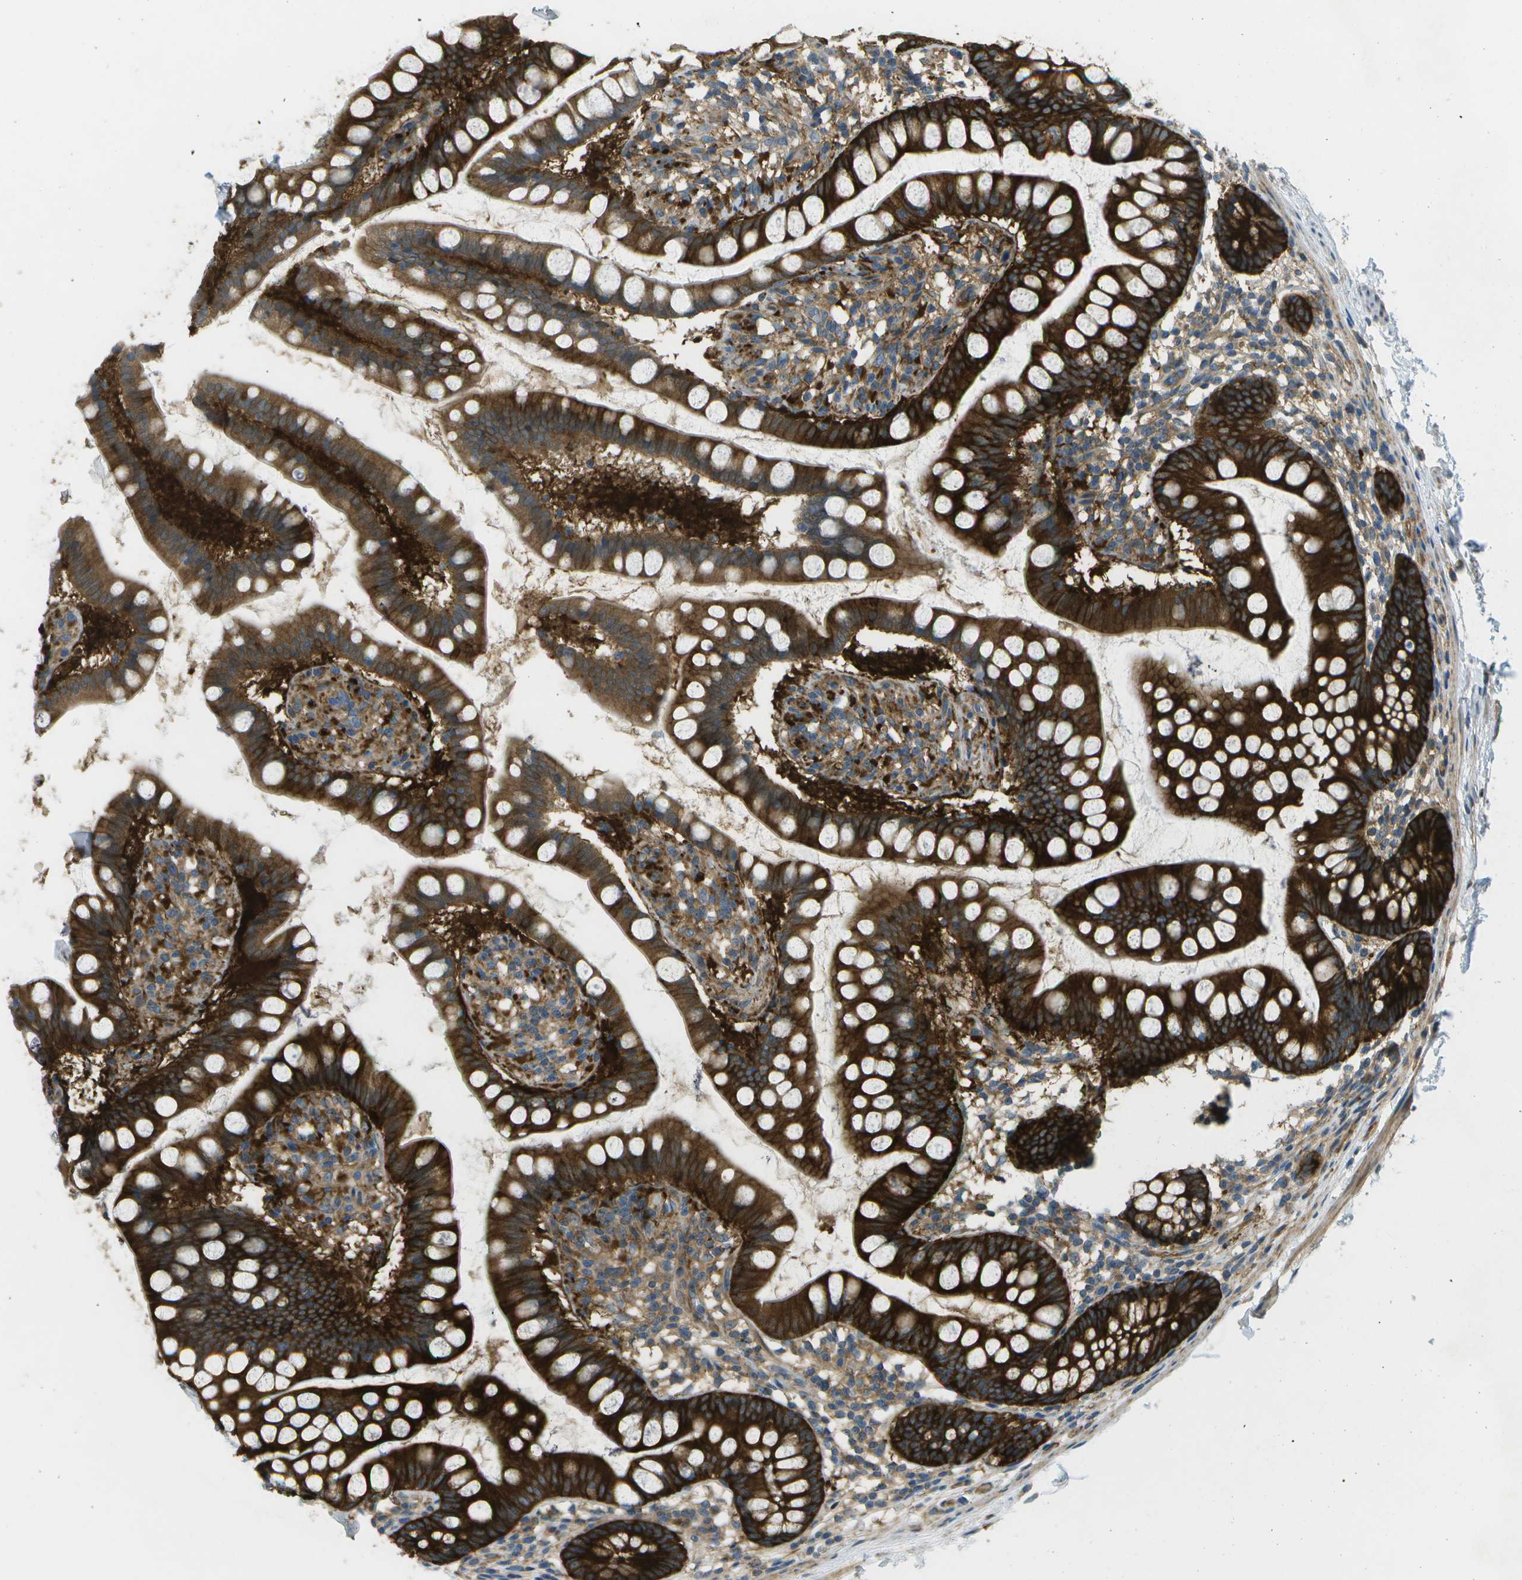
{"staining": {"intensity": "strong", "quantity": ">75%", "location": "cytoplasmic/membranous"}, "tissue": "small intestine", "cell_type": "Glandular cells", "image_type": "normal", "snomed": [{"axis": "morphology", "description": "Normal tissue, NOS"}, {"axis": "topography", "description": "Small intestine"}], "caption": "The photomicrograph exhibits immunohistochemical staining of unremarkable small intestine. There is strong cytoplasmic/membranous expression is seen in about >75% of glandular cells. The staining was performed using DAB (3,3'-diaminobenzidine) to visualize the protein expression in brown, while the nuclei were stained in blue with hematoxylin (Magnification: 20x).", "gene": "WNK2", "patient": {"sex": "female", "age": 84}}